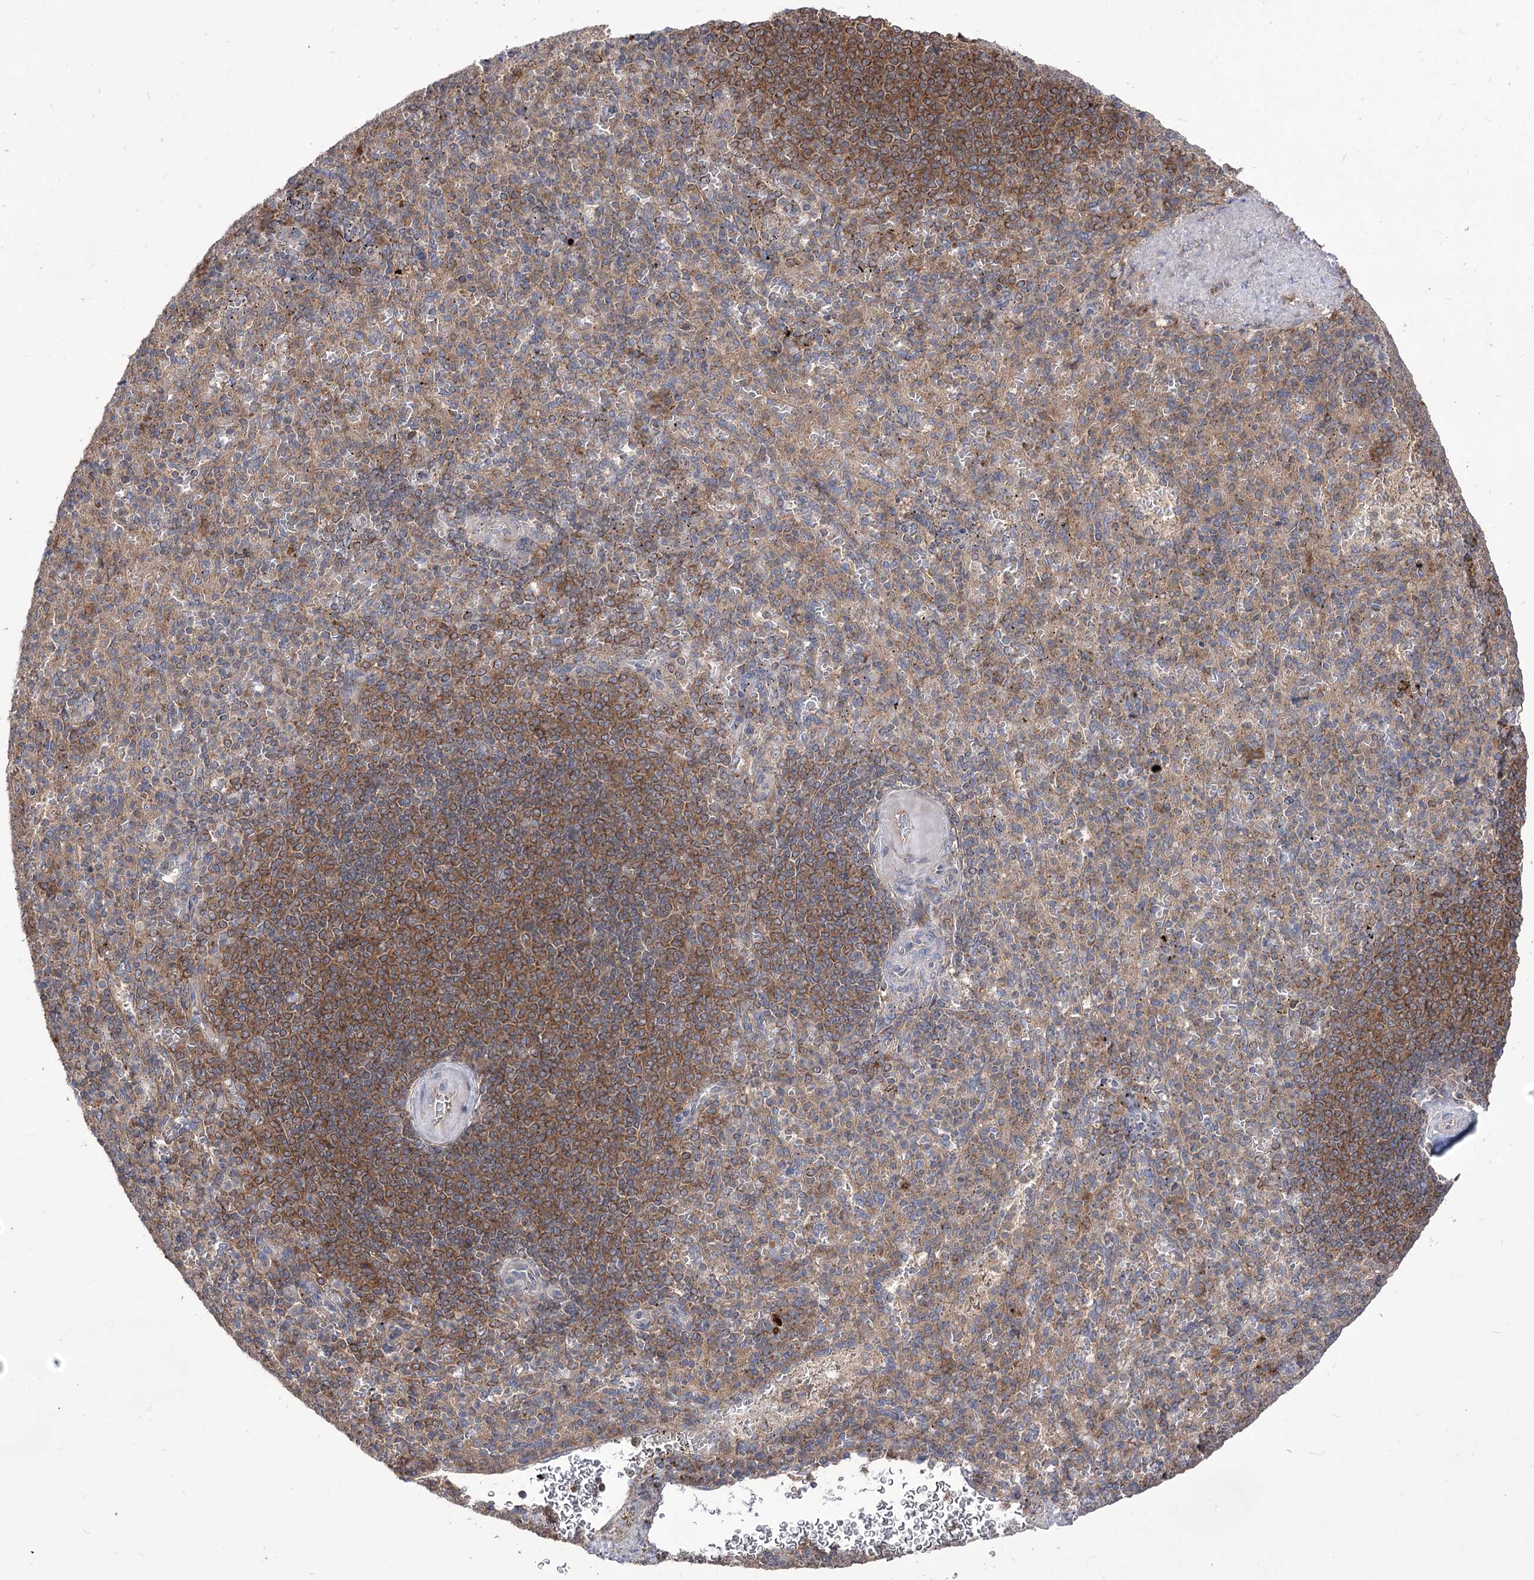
{"staining": {"intensity": "negative", "quantity": "none", "location": "none"}, "tissue": "spleen", "cell_type": "Cells in red pulp", "image_type": "normal", "snomed": [{"axis": "morphology", "description": "Normal tissue, NOS"}, {"axis": "topography", "description": "Spleen"}], "caption": "An IHC photomicrograph of unremarkable spleen is shown. There is no staining in cells in red pulp of spleen.", "gene": "XYLB", "patient": {"sex": "female", "age": 74}}